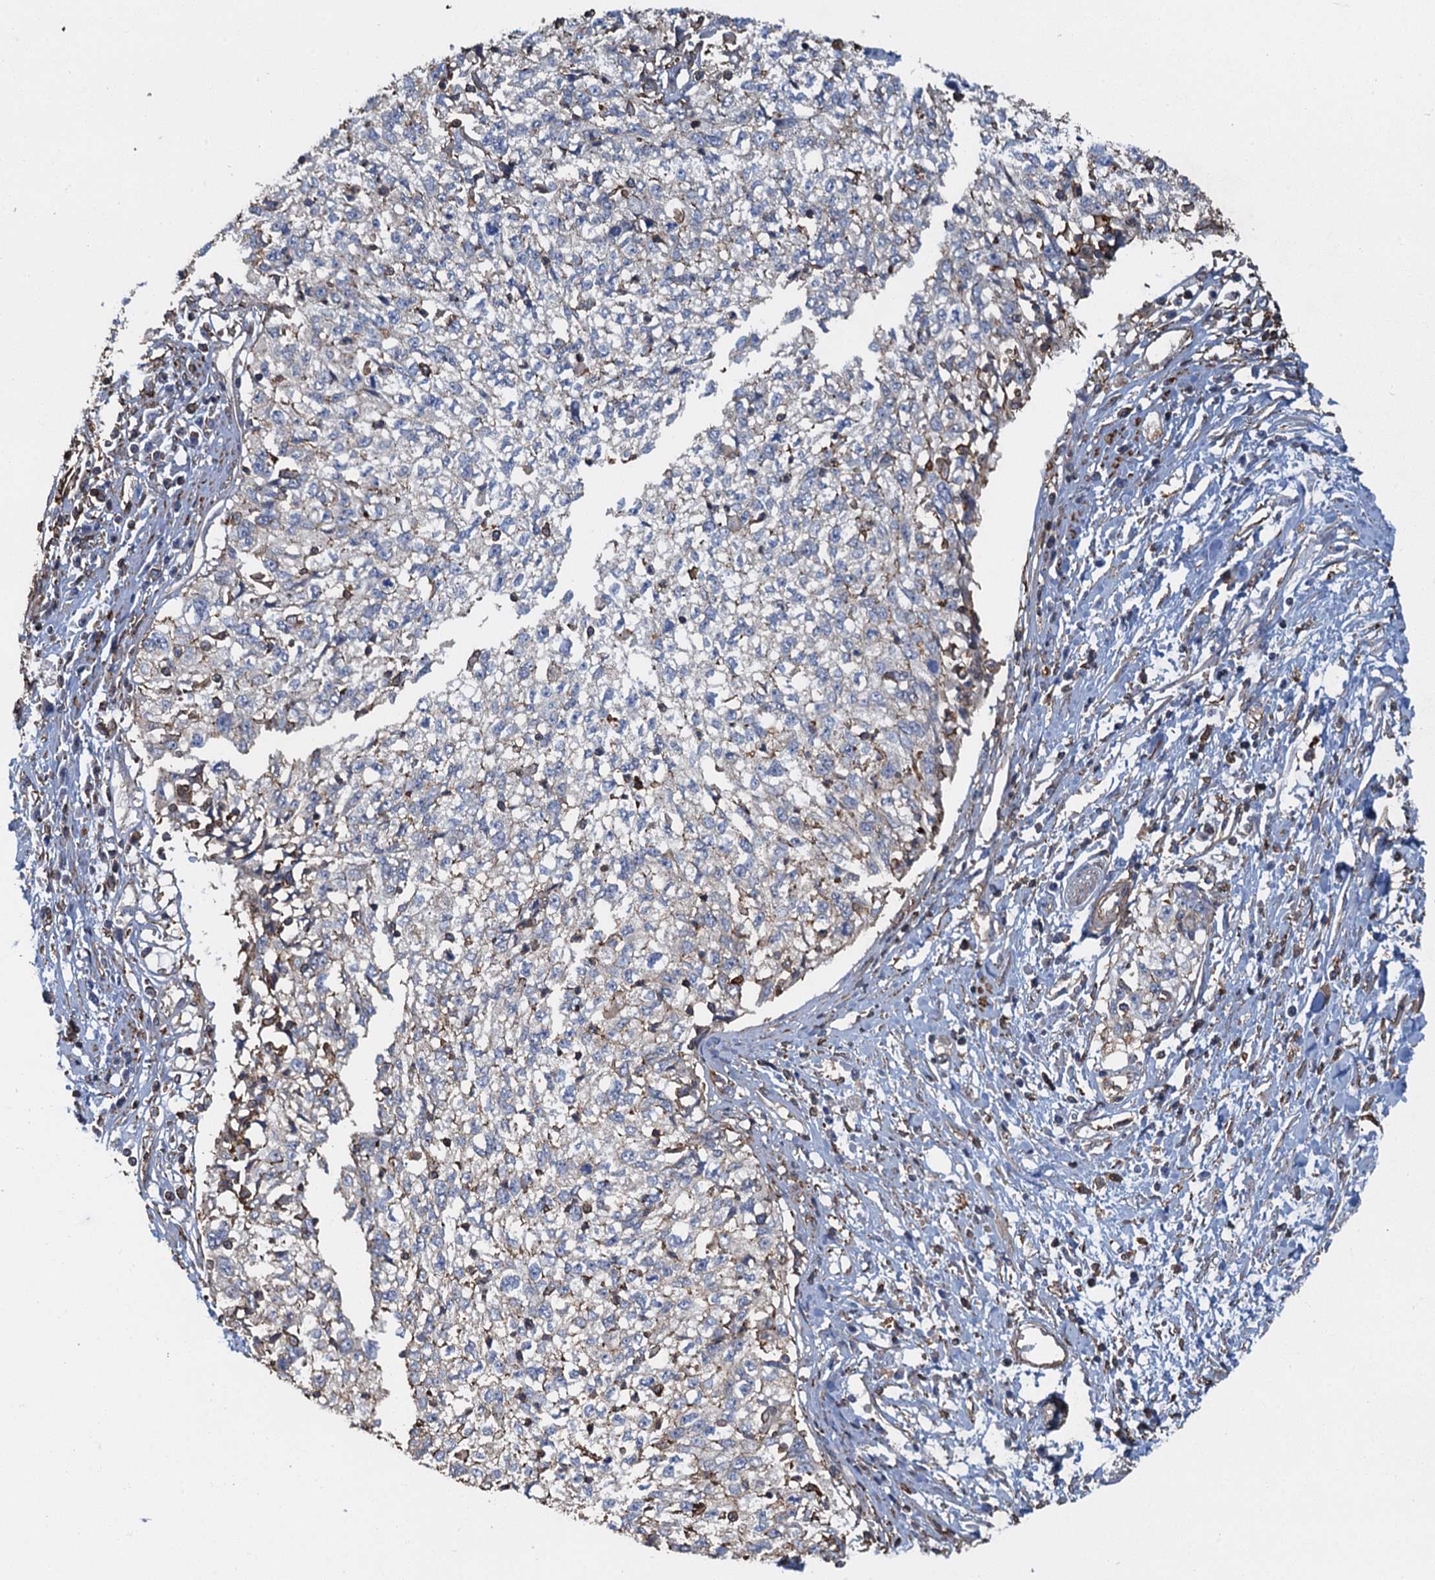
{"staining": {"intensity": "negative", "quantity": "none", "location": "none"}, "tissue": "cervical cancer", "cell_type": "Tumor cells", "image_type": "cancer", "snomed": [{"axis": "morphology", "description": "Squamous cell carcinoma, NOS"}, {"axis": "topography", "description": "Cervix"}], "caption": "Tumor cells are negative for protein expression in human cervical cancer. (Immunohistochemistry, brightfield microscopy, high magnification).", "gene": "PROSER2", "patient": {"sex": "female", "age": 57}}